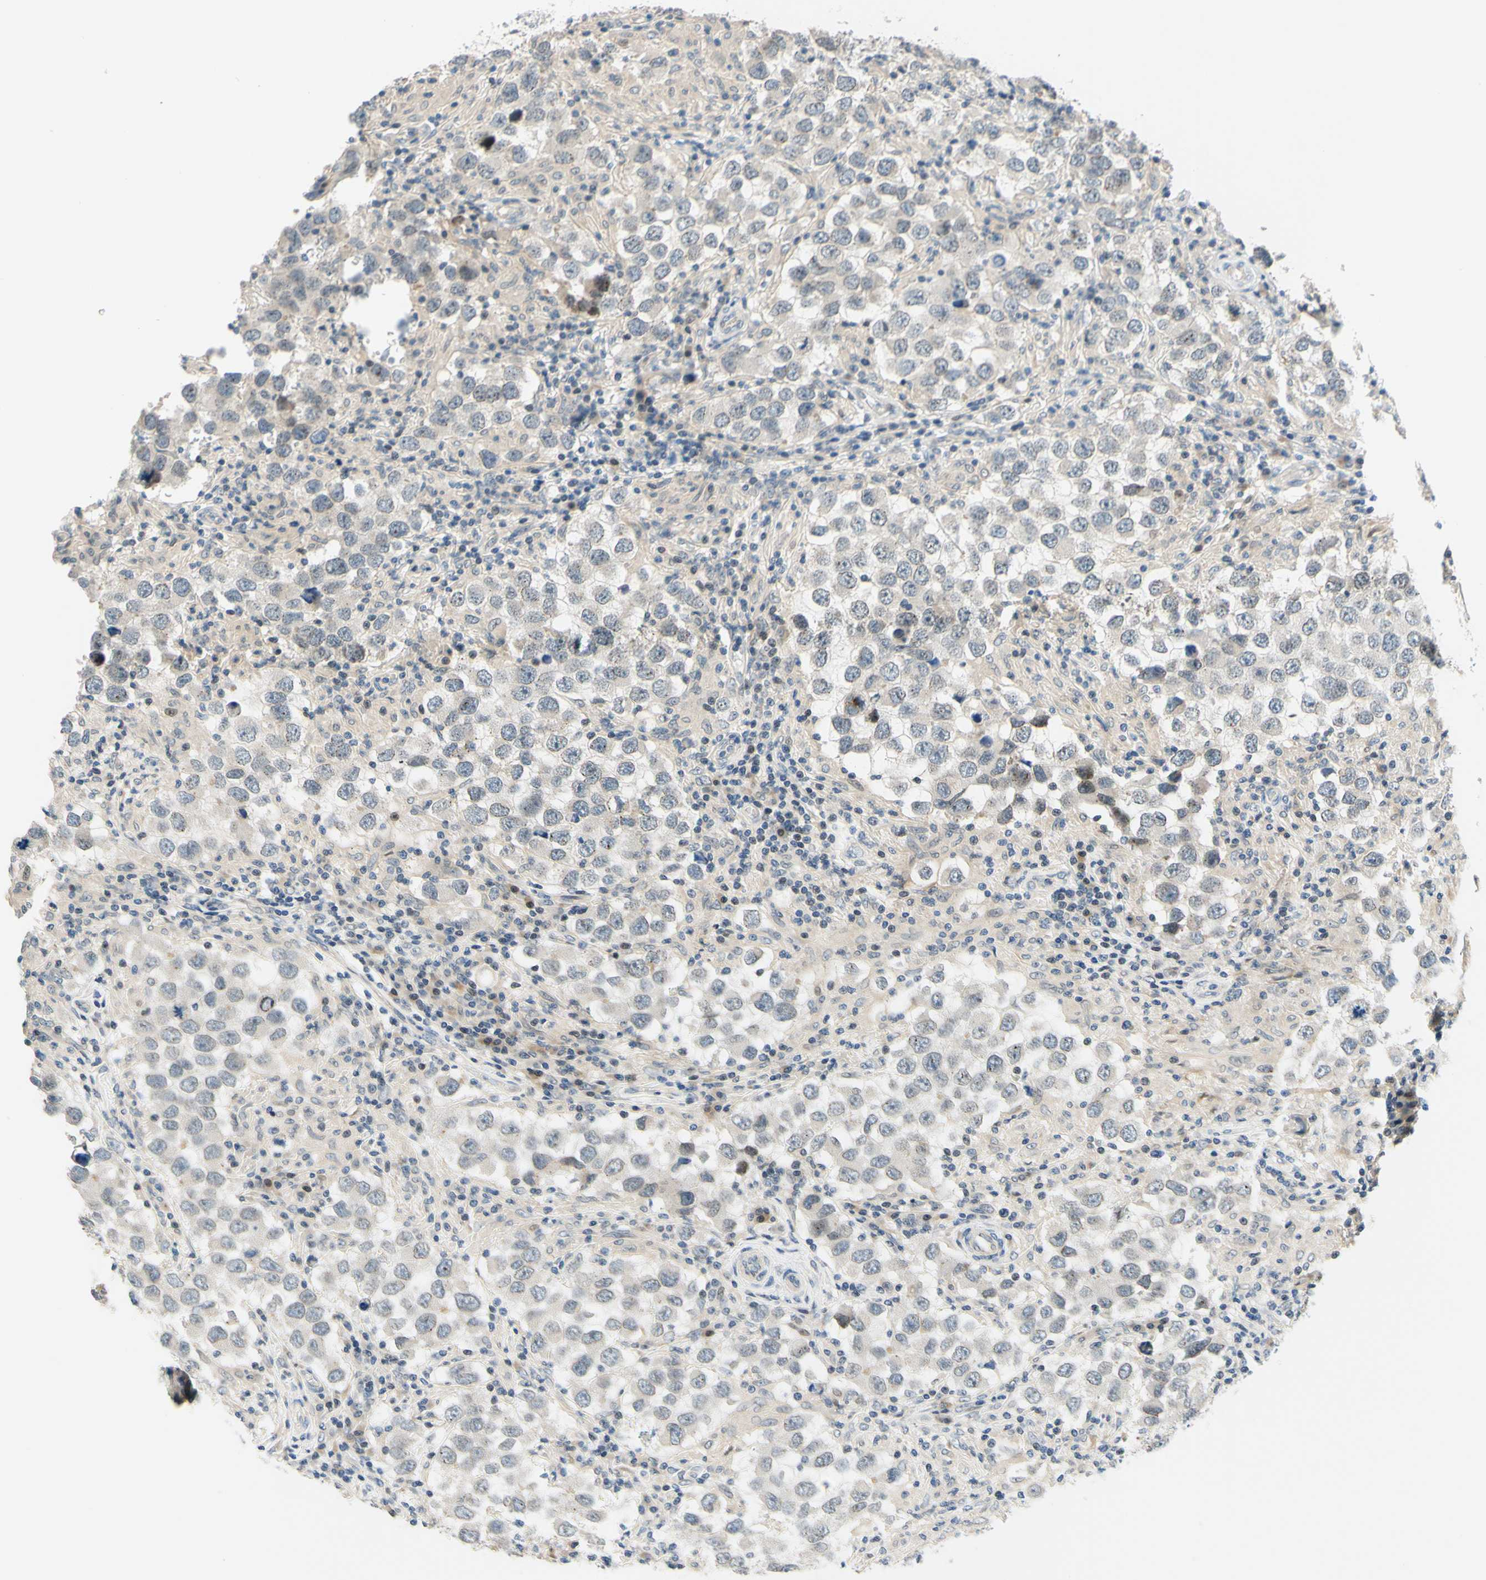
{"staining": {"intensity": "negative", "quantity": "none", "location": "none"}, "tissue": "testis cancer", "cell_type": "Tumor cells", "image_type": "cancer", "snomed": [{"axis": "morphology", "description": "Carcinoma, Embryonal, NOS"}, {"axis": "topography", "description": "Testis"}], "caption": "This image is of testis cancer stained with IHC to label a protein in brown with the nuclei are counter-stained blue. There is no expression in tumor cells.", "gene": "C2CD2L", "patient": {"sex": "male", "age": 21}}